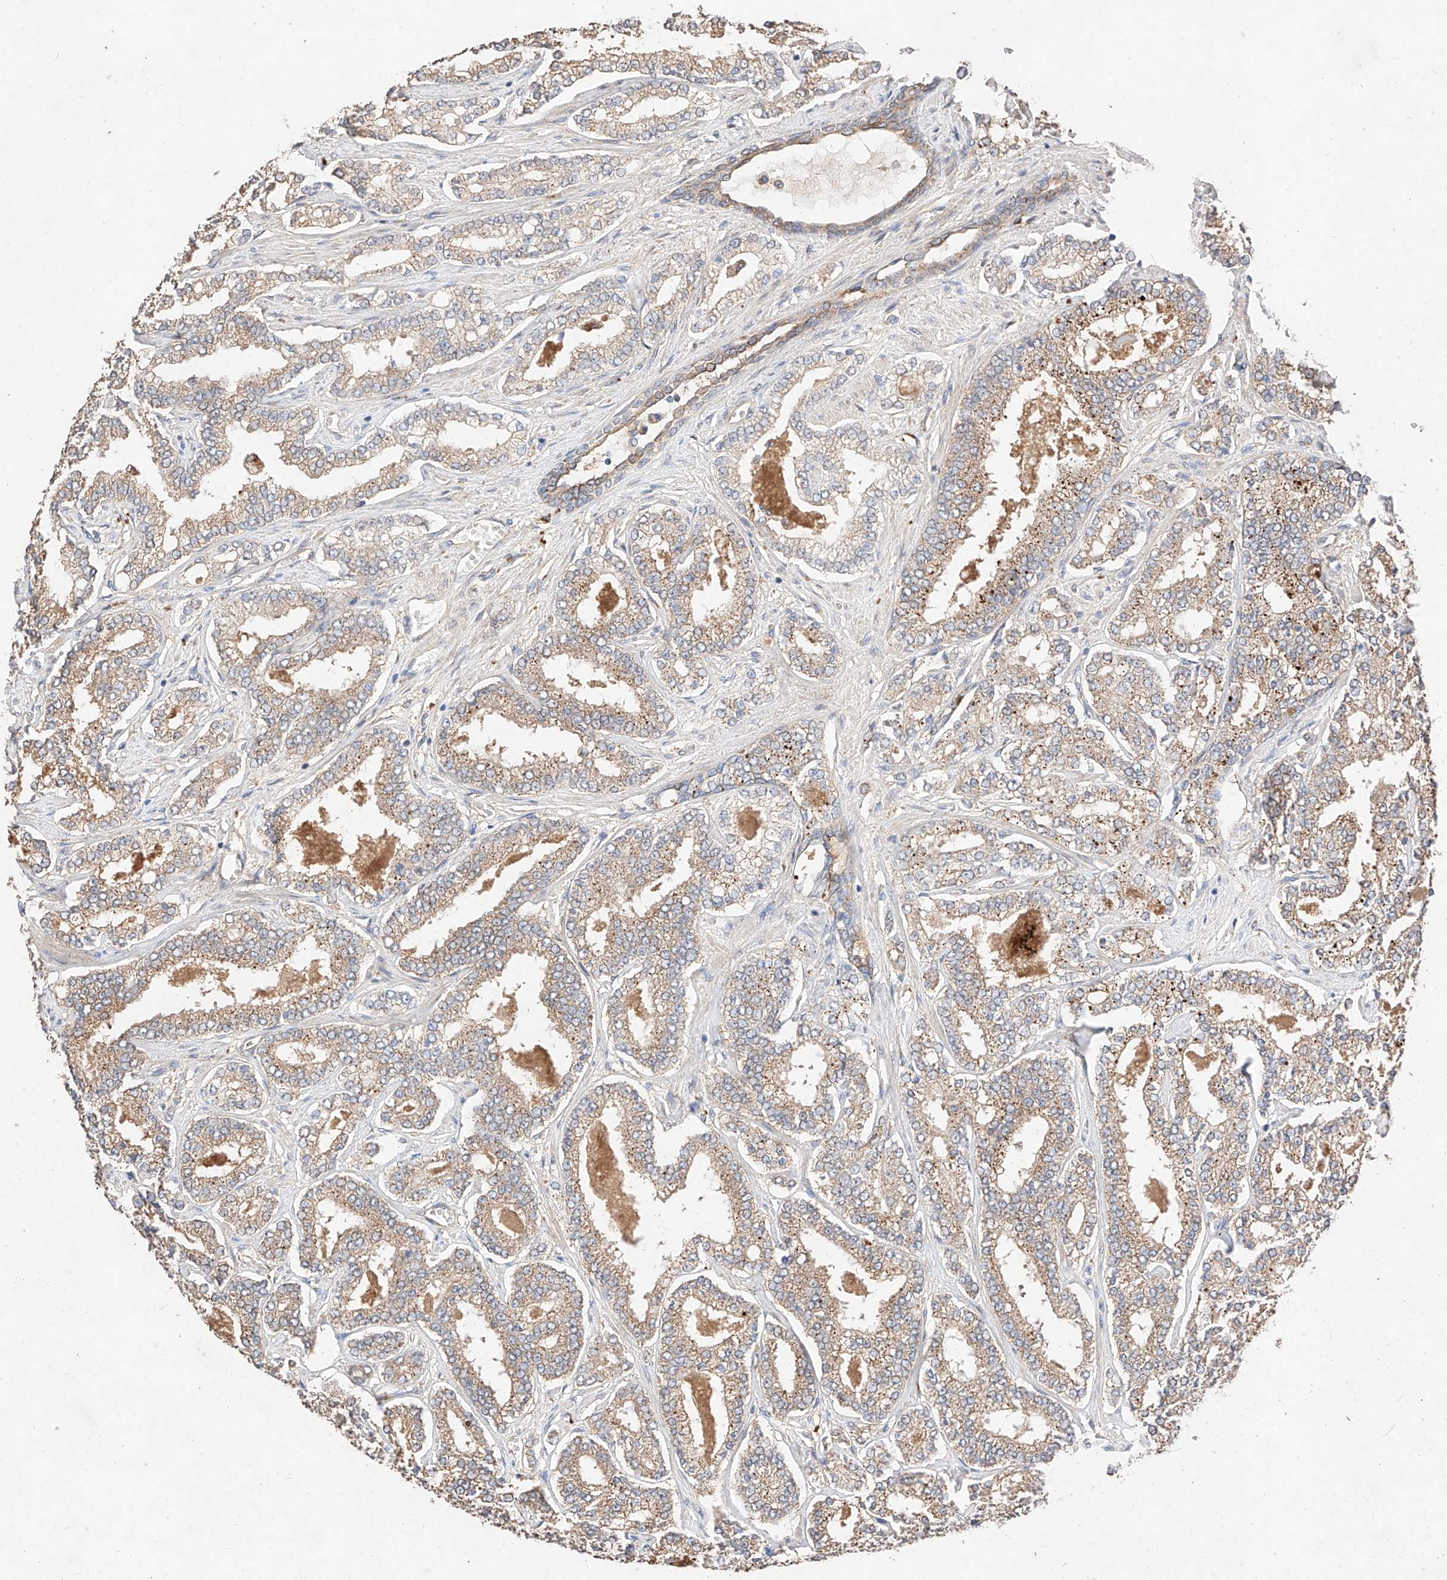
{"staining": {"intensity": "moderate", "quantity": ">75%", "location": "cytoplasmic/membranous"}, "tissue": "prostate cancer", "cell_type": "Tumor cells", "image_type": "cancer", "snomed": [{"axis": "morphology", "description": "Normal tissue, NOS"}, {"axis": "morphology", "description": "Adenocarcinoma, High grade"}, {"axis": "topography", "description": "Prostate"}], "caption": "Immunohistochemical staining of prostate adenocarcinoma (high-grade) exhibits medium levels of moderate cytoplasmic/membranous staining in about >75% of tumor cells. (brown staining indicates protein expression, while blue staining denotes nuclei).", "gene": "C6orf62", "patient": {"sex": "male", "age": 83}}